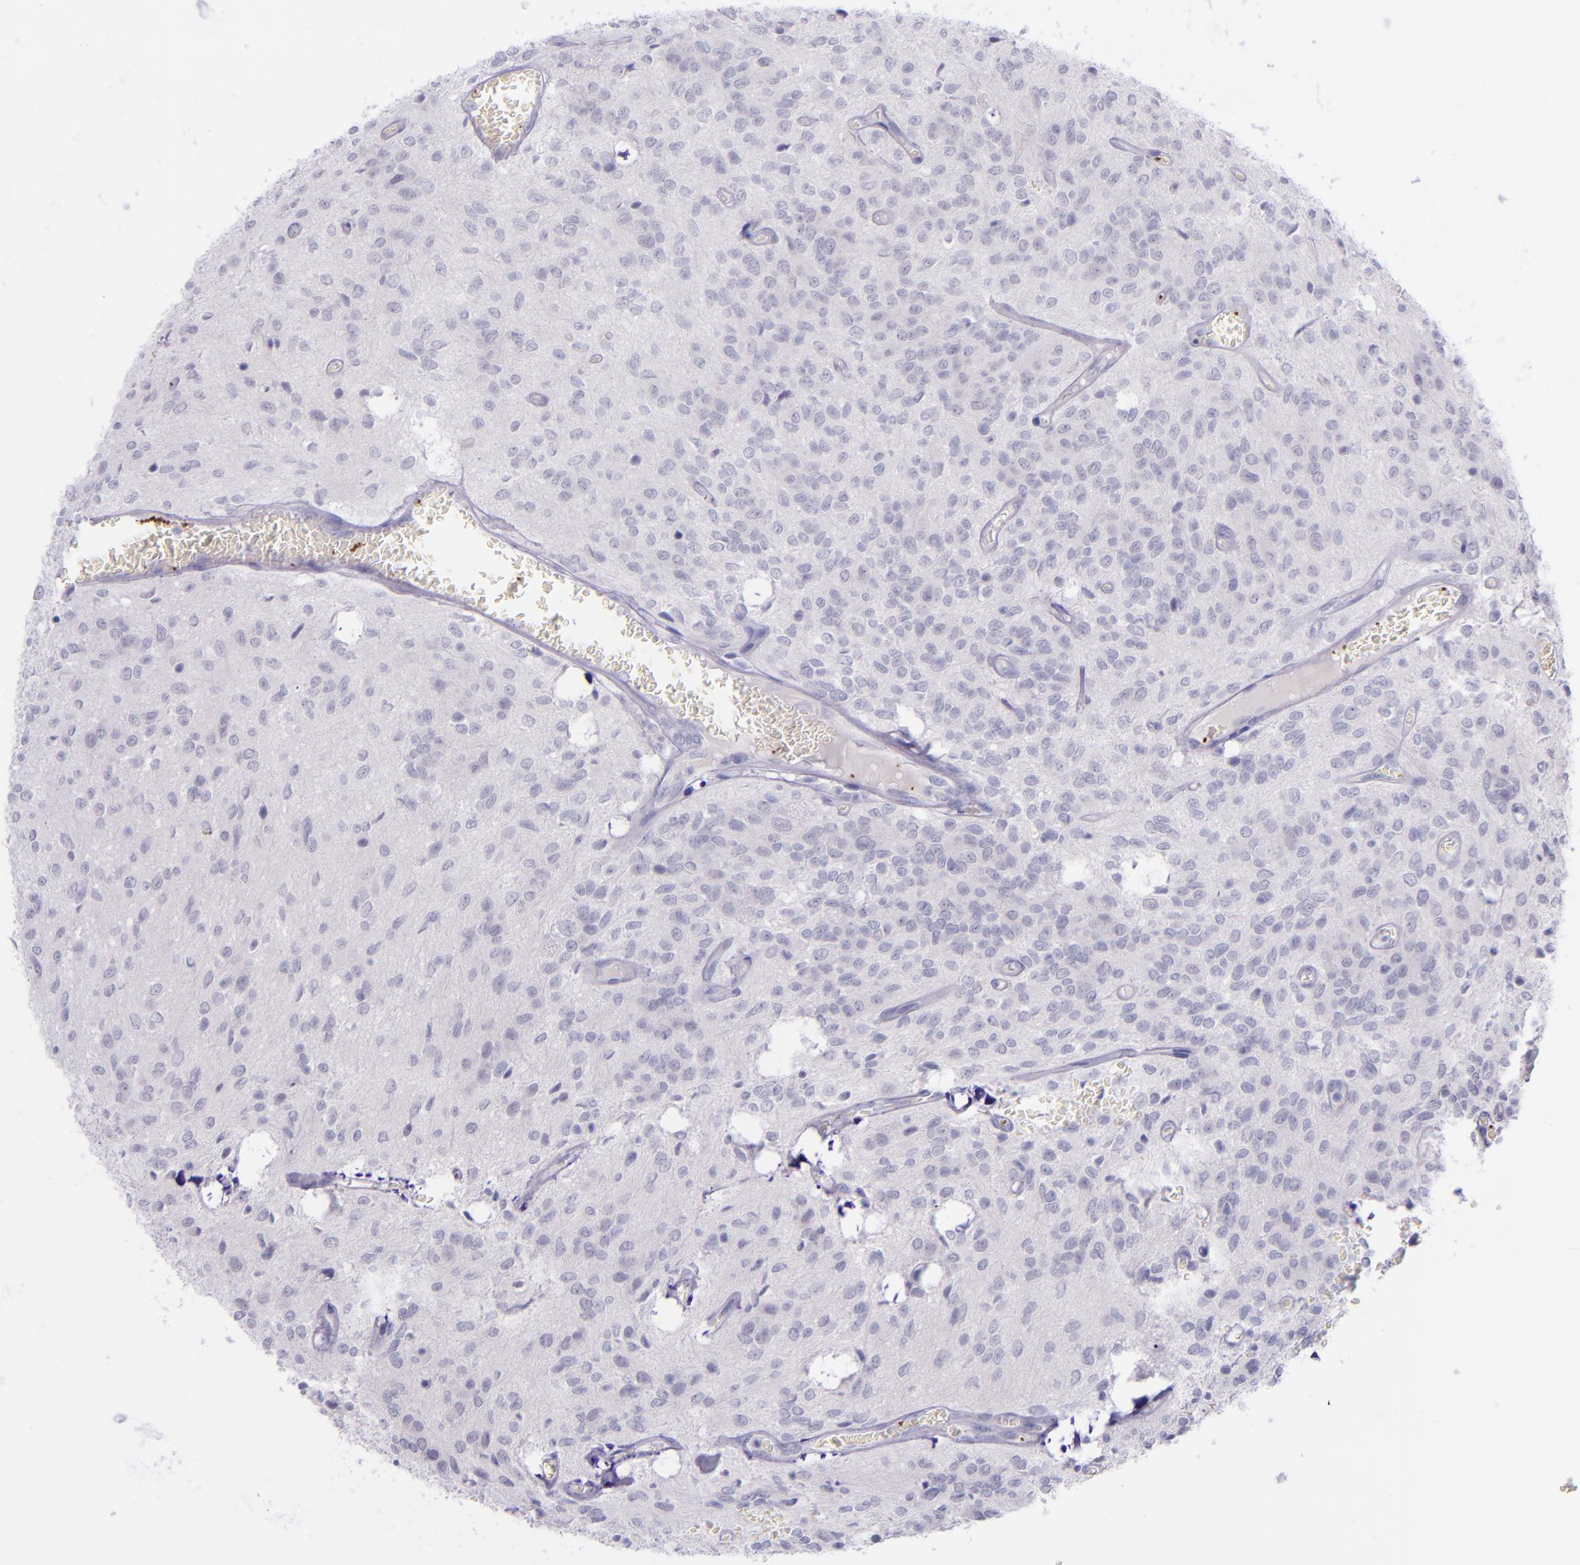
{"staining": {"intensity": "negative", "quantity": "none", "location": "none"}, "tissue": "glioma", "cell_type": "Tumor cells", "image_type": "cancer", "snomed": [{"axis": "morphology", "description": "Glioma, malignant, Low grade"}, {"axis": "topography", "description": "Brain"}], "caption": "This is a photomicrograph of immunohistochemistry staining of glioma, which shows no staining in tumor cells. Brightfield microscopy of immunohistochemistry stained with DAB (3,3'-diaminobenzidine) (brown) and hematoxylin (blue), captured at high magnification.", "gene": "SELE", "patient": {"sex": "female", "age": 15}}